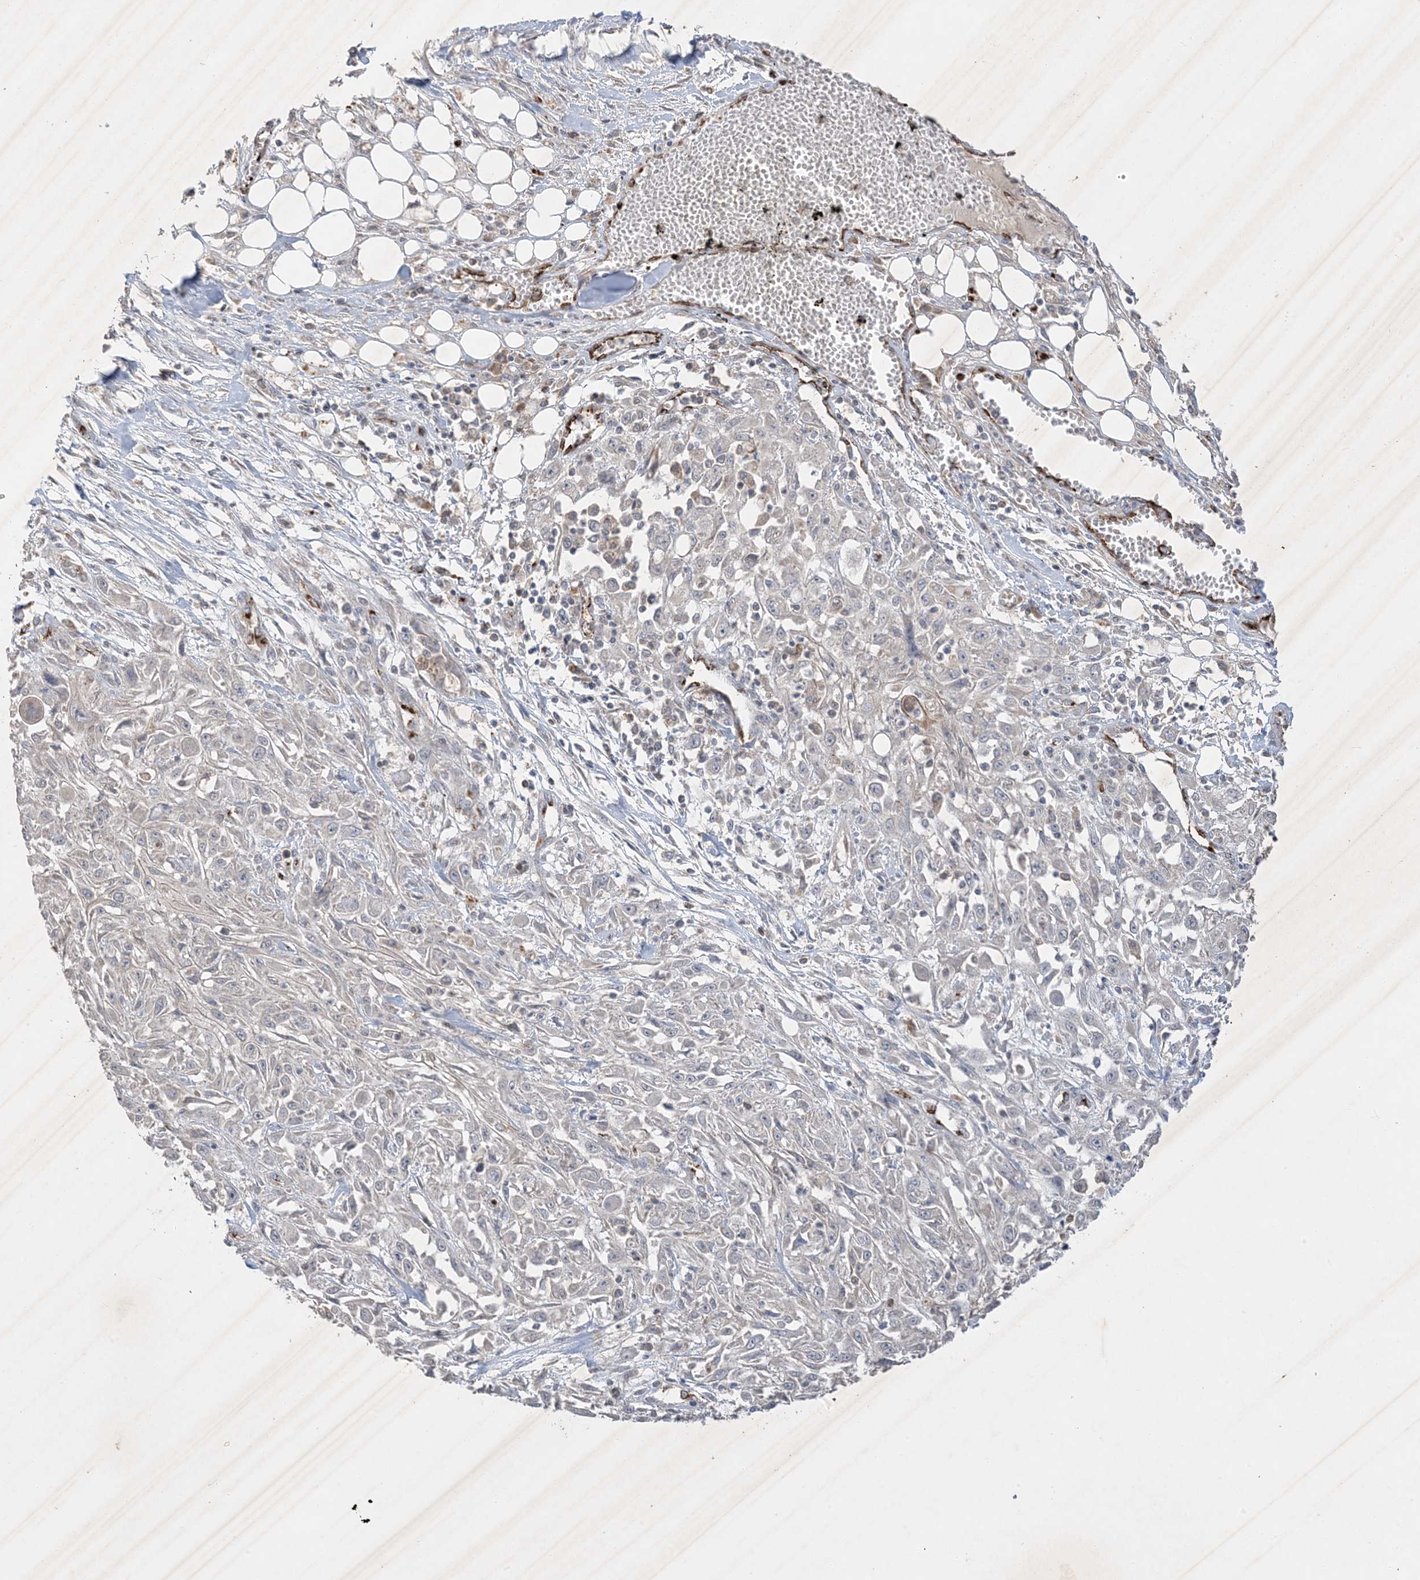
{"staining": {"intensity": "negative", "quantity": "none", "location": "none"}, "tissue": "skin cancer", "cell_type": "Tumor cells", "image_type": "cancer", "snomed": [{"axis": "morphology", "description": "Squamous cell carcinoma, NOS"}, {"axis": "morphology", "description": "Squamous cell carcinoma, metastatic, NOS"}, {"axis": "topography", "description": "Skin"}, {"axis": "topography", "description": "Lymph node"}], "caption": "Histopathology image shows no significant protein staining in tumor cells of skin cancer.", "gene": "PRSS36", "patient": {"sex": "male", "age": 75}}